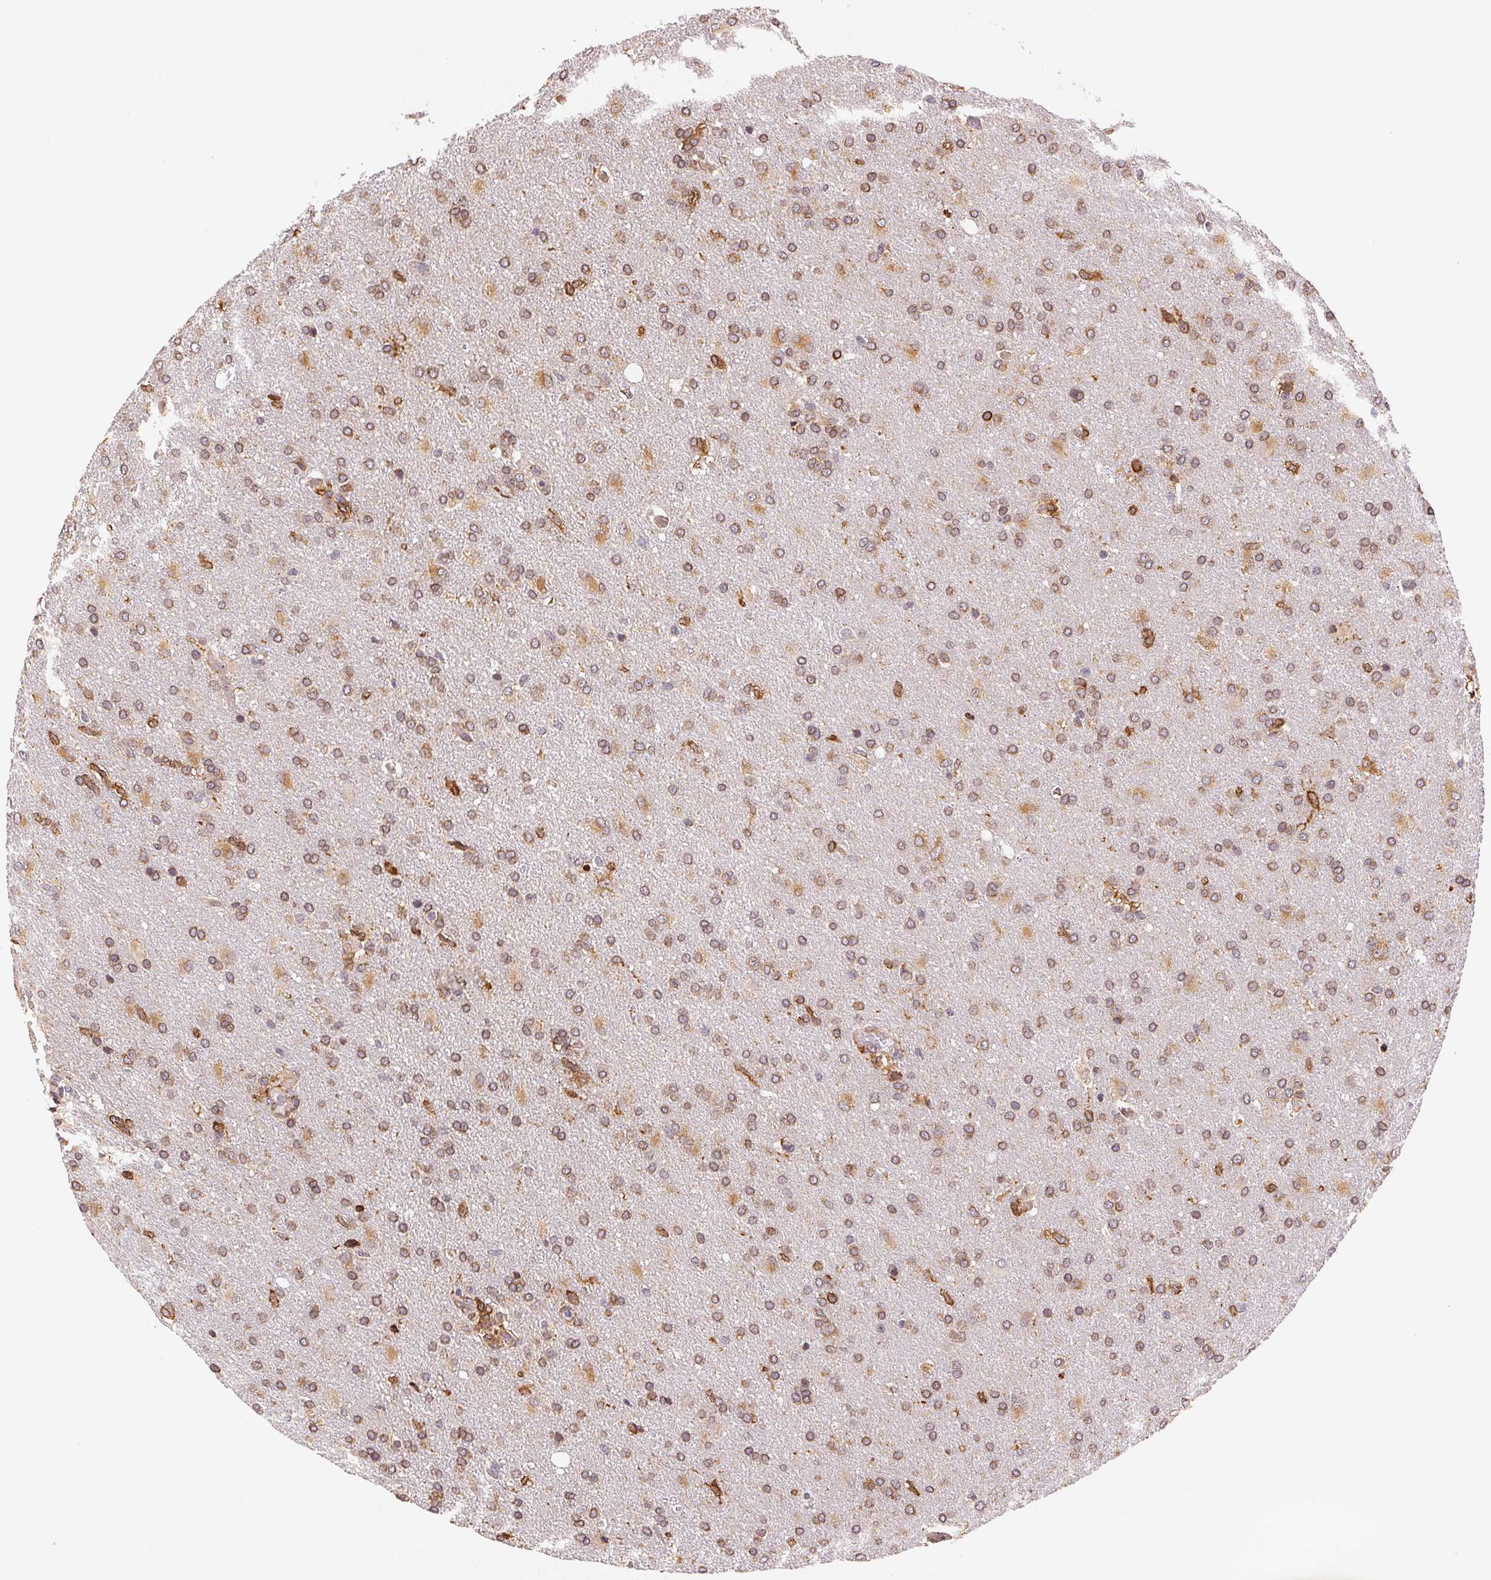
{"staining": {"intensity": "moderate", "quantity": "25%-75%", "location": "cytoplasmic/membranous"}, "tissue": "glioma", "cell_type": "Tumor cells", "image_type": "cancer", "snomed": [{"axis": "morphology", "description": "Glioma, malignant, High grade"}, {"axis": "topography", "description": "Brain"}], "caption": "This image shows glioma stained with IHC to label a protein in brown. The cytoplasmic/membranous of tumor cells show moderate positivity for the protein. Nuclei are counter-stained blue.", "gene": "RCN3", "patient": {"sex": "male", "age": 68}}